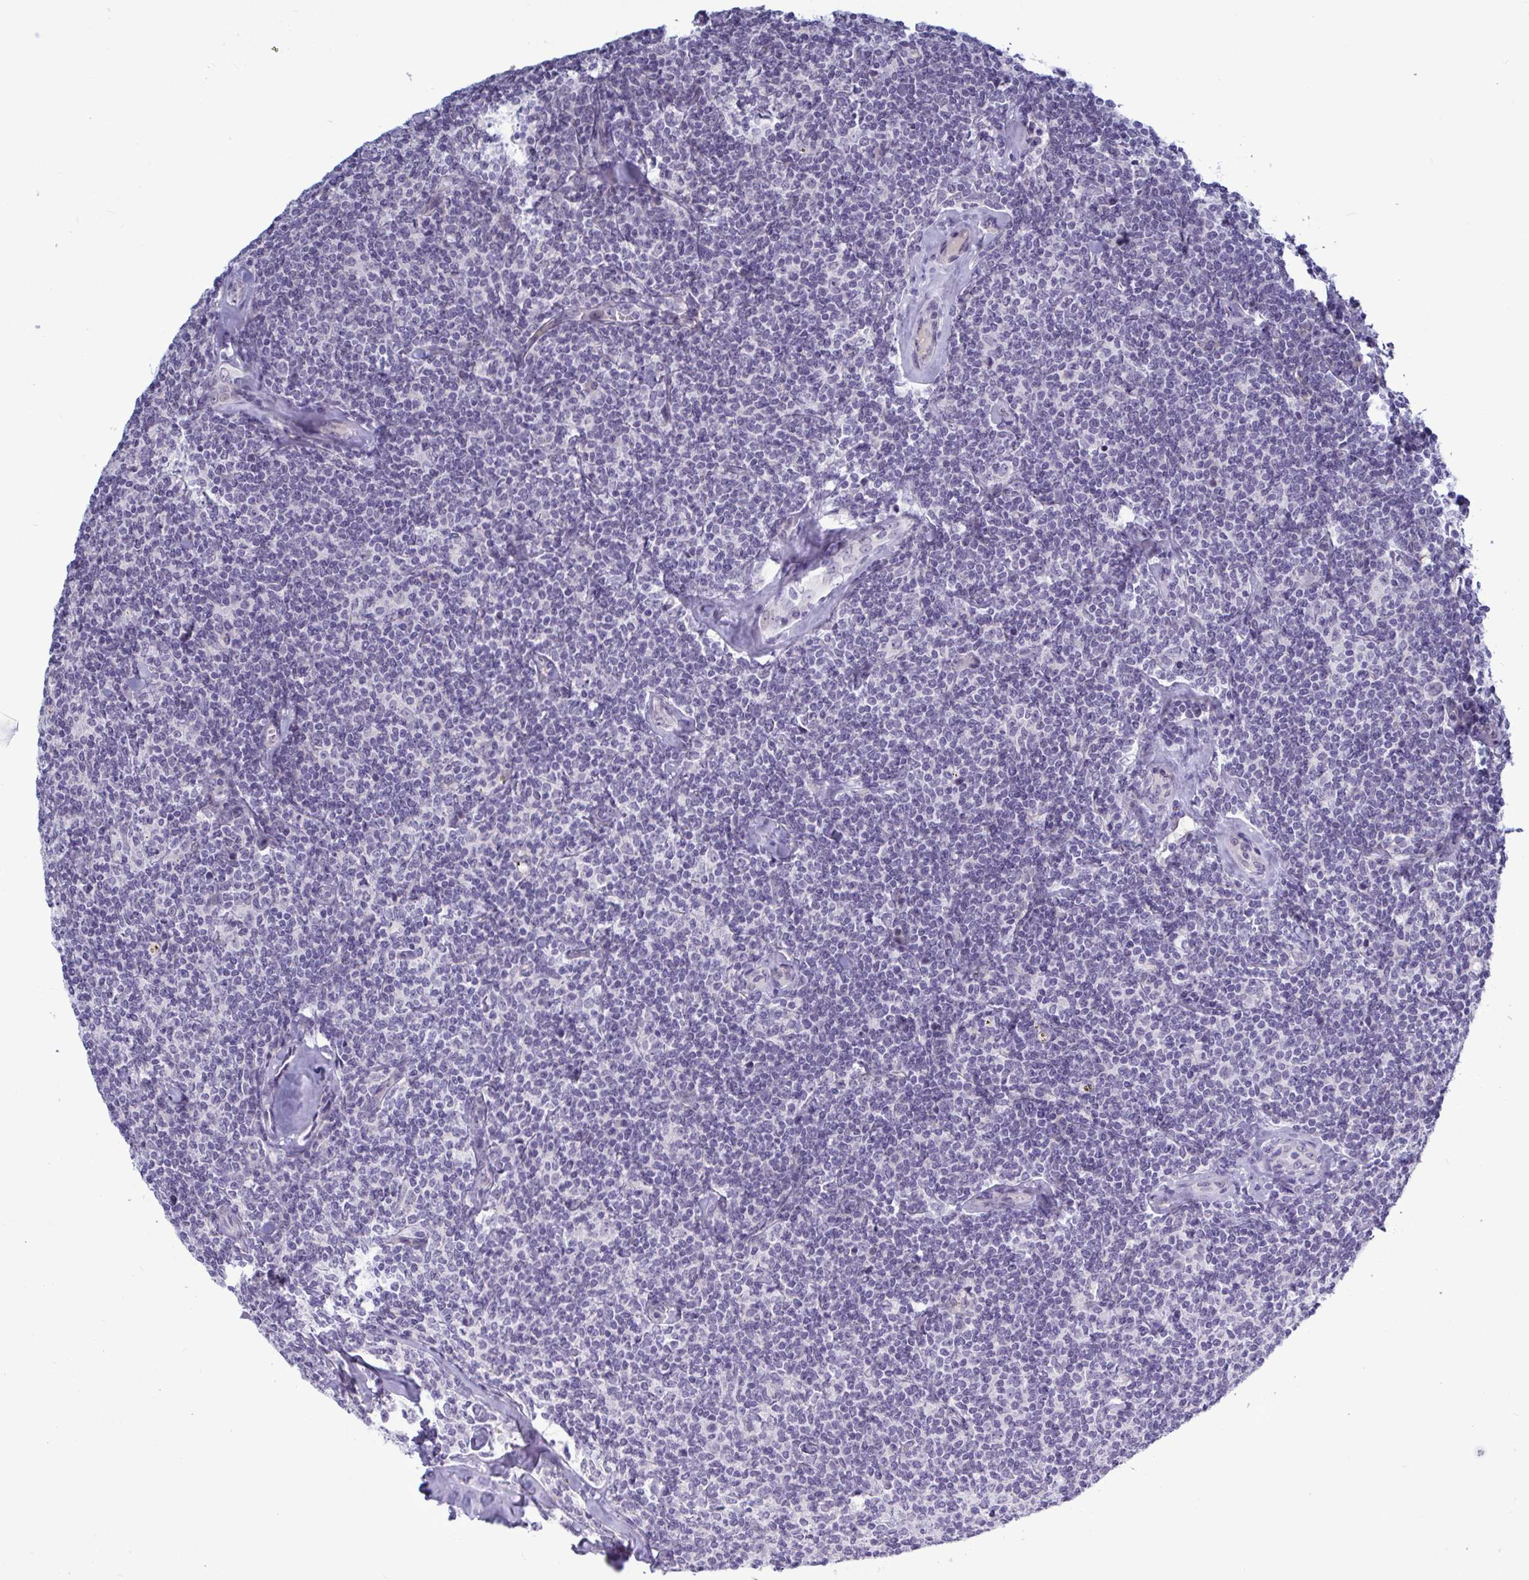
{"staining": {"intensity": "negative", "quantity": "none", "location": "none"}, "tissue": "lymphoma", "cell_type": "Tumor cells", "image_type": "cancer", "snomed": [{"axis": "morphology", "description": "Malignant lymphoma, non-Hodgkin's type, Low grade"}, {"axis": "topography", "description": "Lymph node"}], "caption": "DAB immunohistochemical staining of low-grade malignant lymphoma, non-Hodgkin's type shows no significant positivity in tumor cells.", "gene": "TCEAL8", "patient": {"sex": "female", "age": 56}}